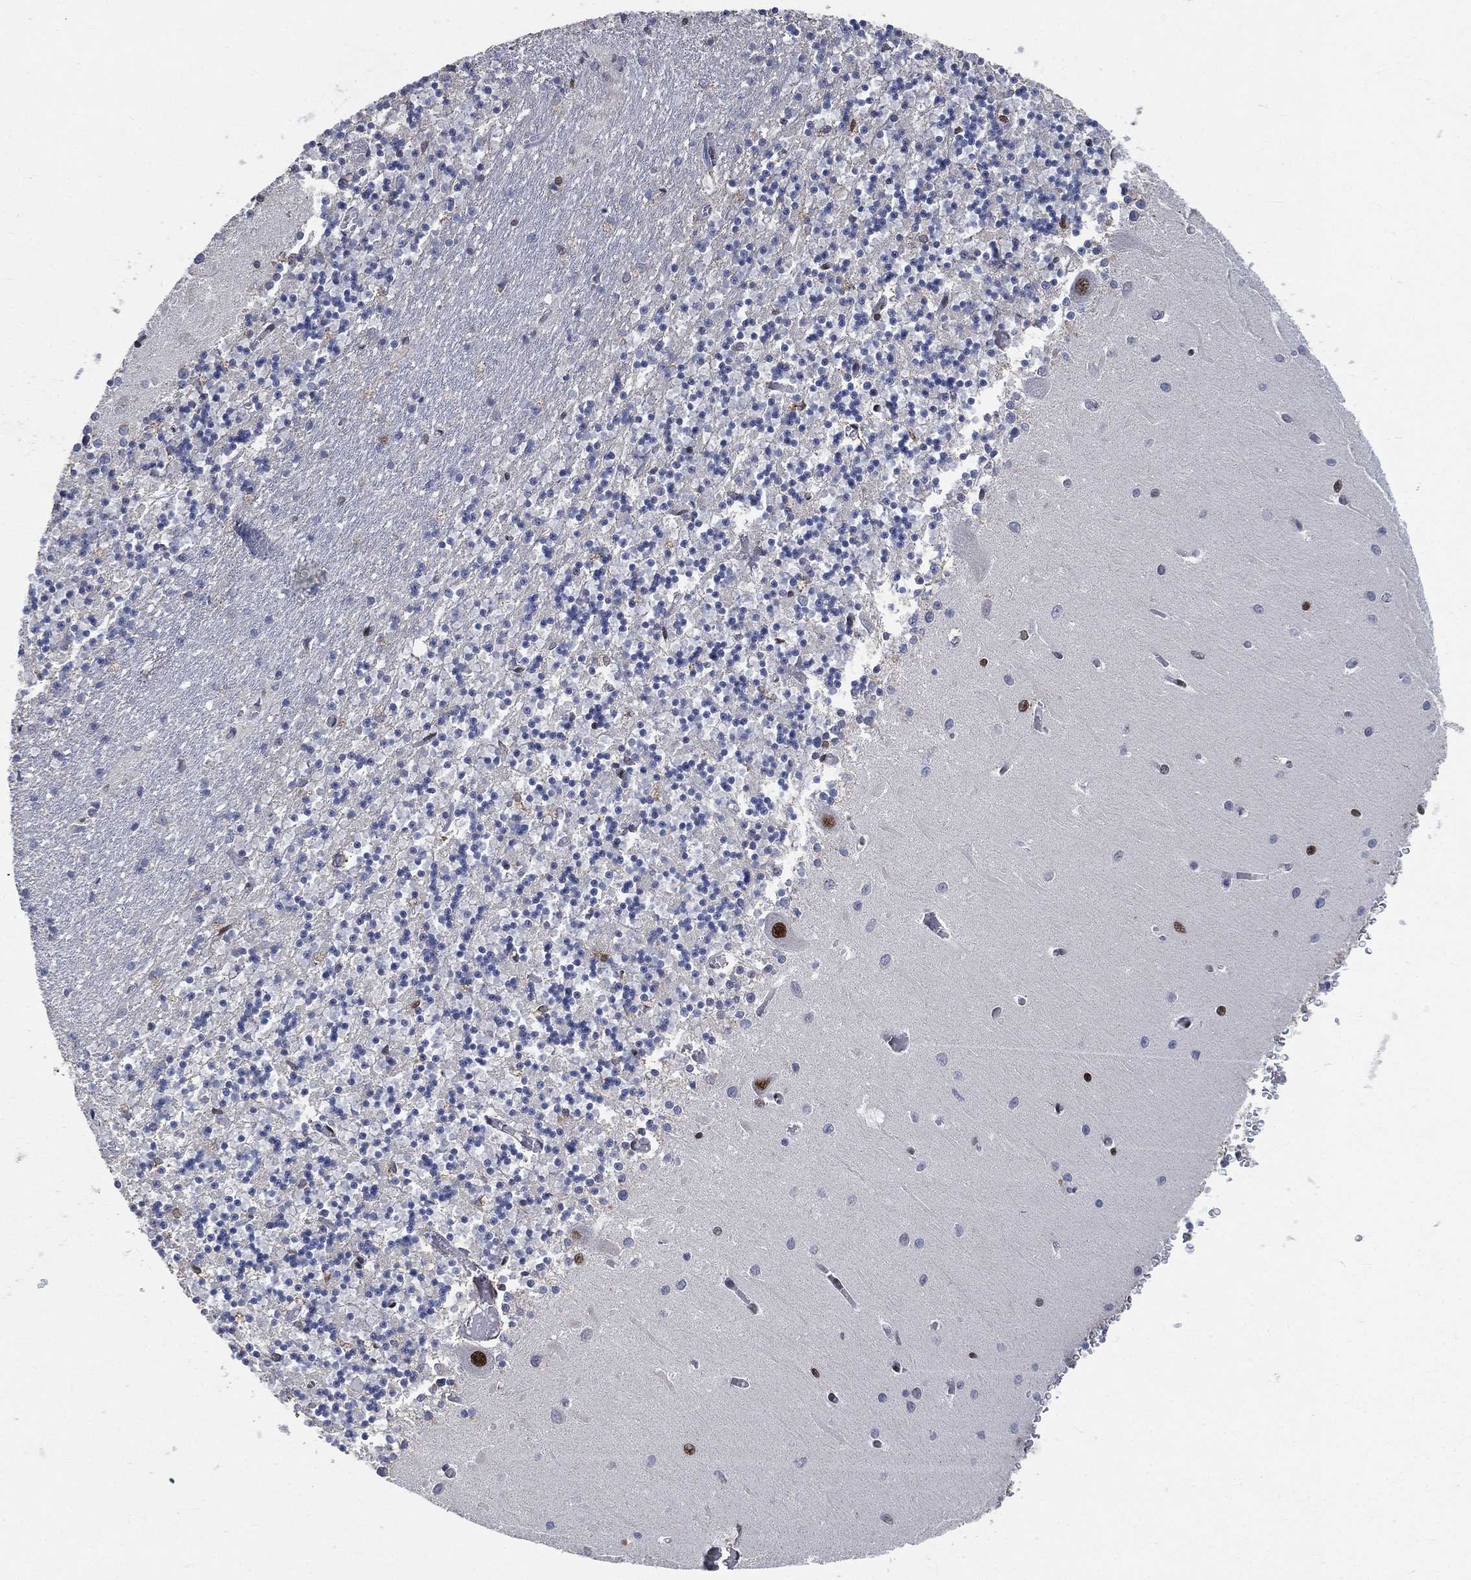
{"staining": {"intensity": "moderate", "quantity": "25%-75%", "location": "nuclear"}, "tissue": "cerebellum", "cell_type": "Cells in granular layer", "image_type": "normal", "snomed": [{"axis": "morphology", "description": "Normal tissue, NOS"}, {"axis": "topography", "description": "Cerebellum"}], "caption": "Cells in granular layer display medium levels of moderate nuclear staining in about 25%-75% of cells in benign cerebellum.", "gene": "YLPM1", "patient": {"sex": "female", "age": 64}}